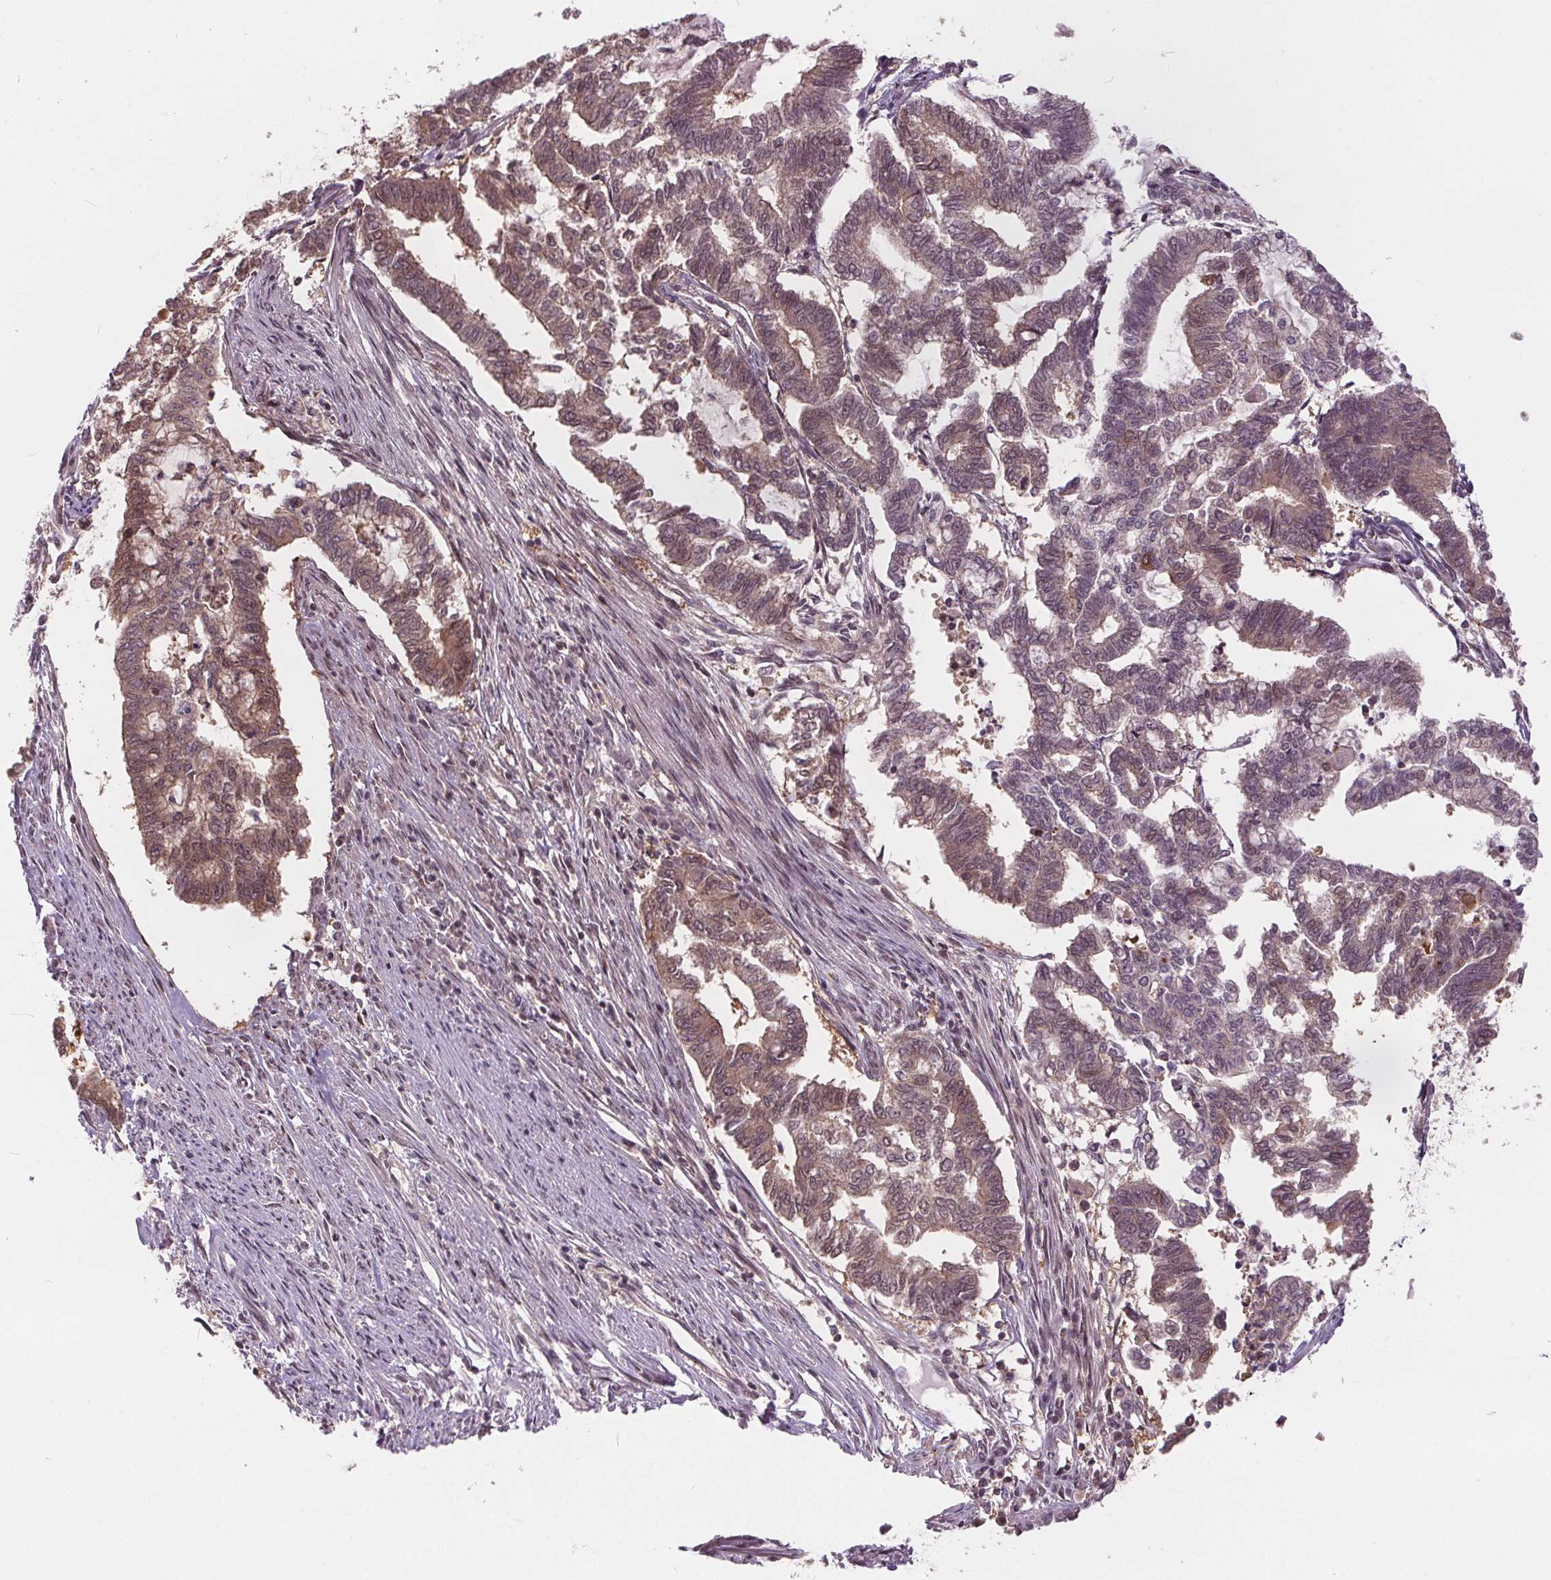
{"staining": {"intensity": "moderate", "quantity": "<25%", "location": "cytoplasmic/membranous"}, "tissue": "endometrial cancer", "cell_type": "Tumor cells", "image_type": "cancer", "snomed": [{"axis": "morphology", "description": "Adenocarcinoma, NOS"}, {"axis": "topography", "description": "Endometrium"}], "caption": "Protein staining of endometrial cancer tissue displays moderate cytoplasmic/membranous expression in about <25% of tumor cells. (Brightfield microscopy of DAB IHC at high magnification).", "gene": "HIF1AN", "patient": {"sex": "female", "age": 79}}